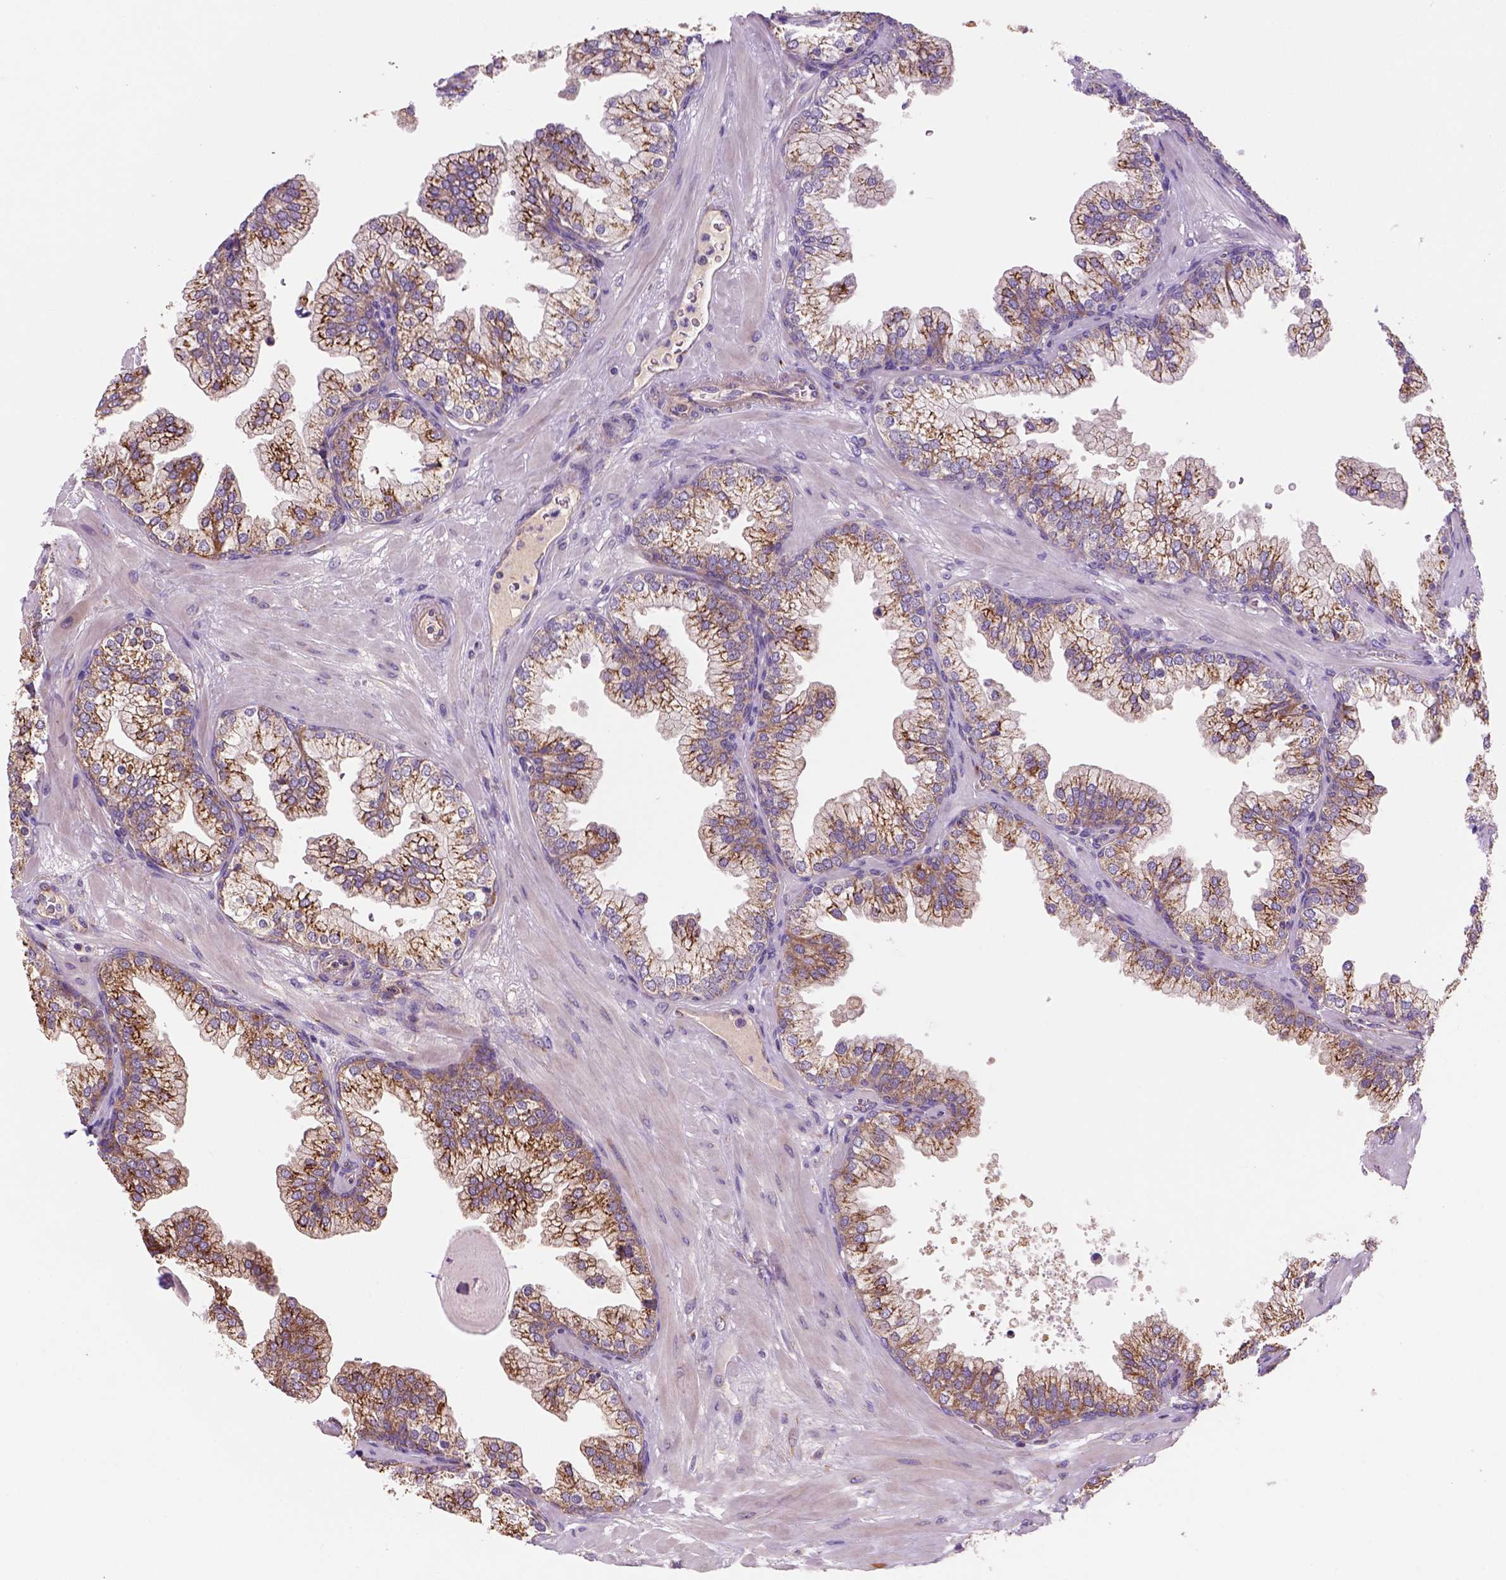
{"staining": {"intensity": "strong", "quantity": "<25%", "location": "cytoplasmic/membranous"}, "tissue": "prostate", "cell_type": "Glandular cells", "image_type": "normal", "snomed": [{"axis": "morphology", "description": "Normal tissue, NOS"}, {"axis": "topography", "description": "Prostate"}, {"axis": "topography", "description": "Peripheral nerve tissue"}], "caption": "Immunohistochemical staining of benign human prostate shows medium levels of strong cytoplasmic/membranous staining in approximately <25% of glandular cells.", "gene": "WARS2", "patient": {"sex": "male", "age": 61}}